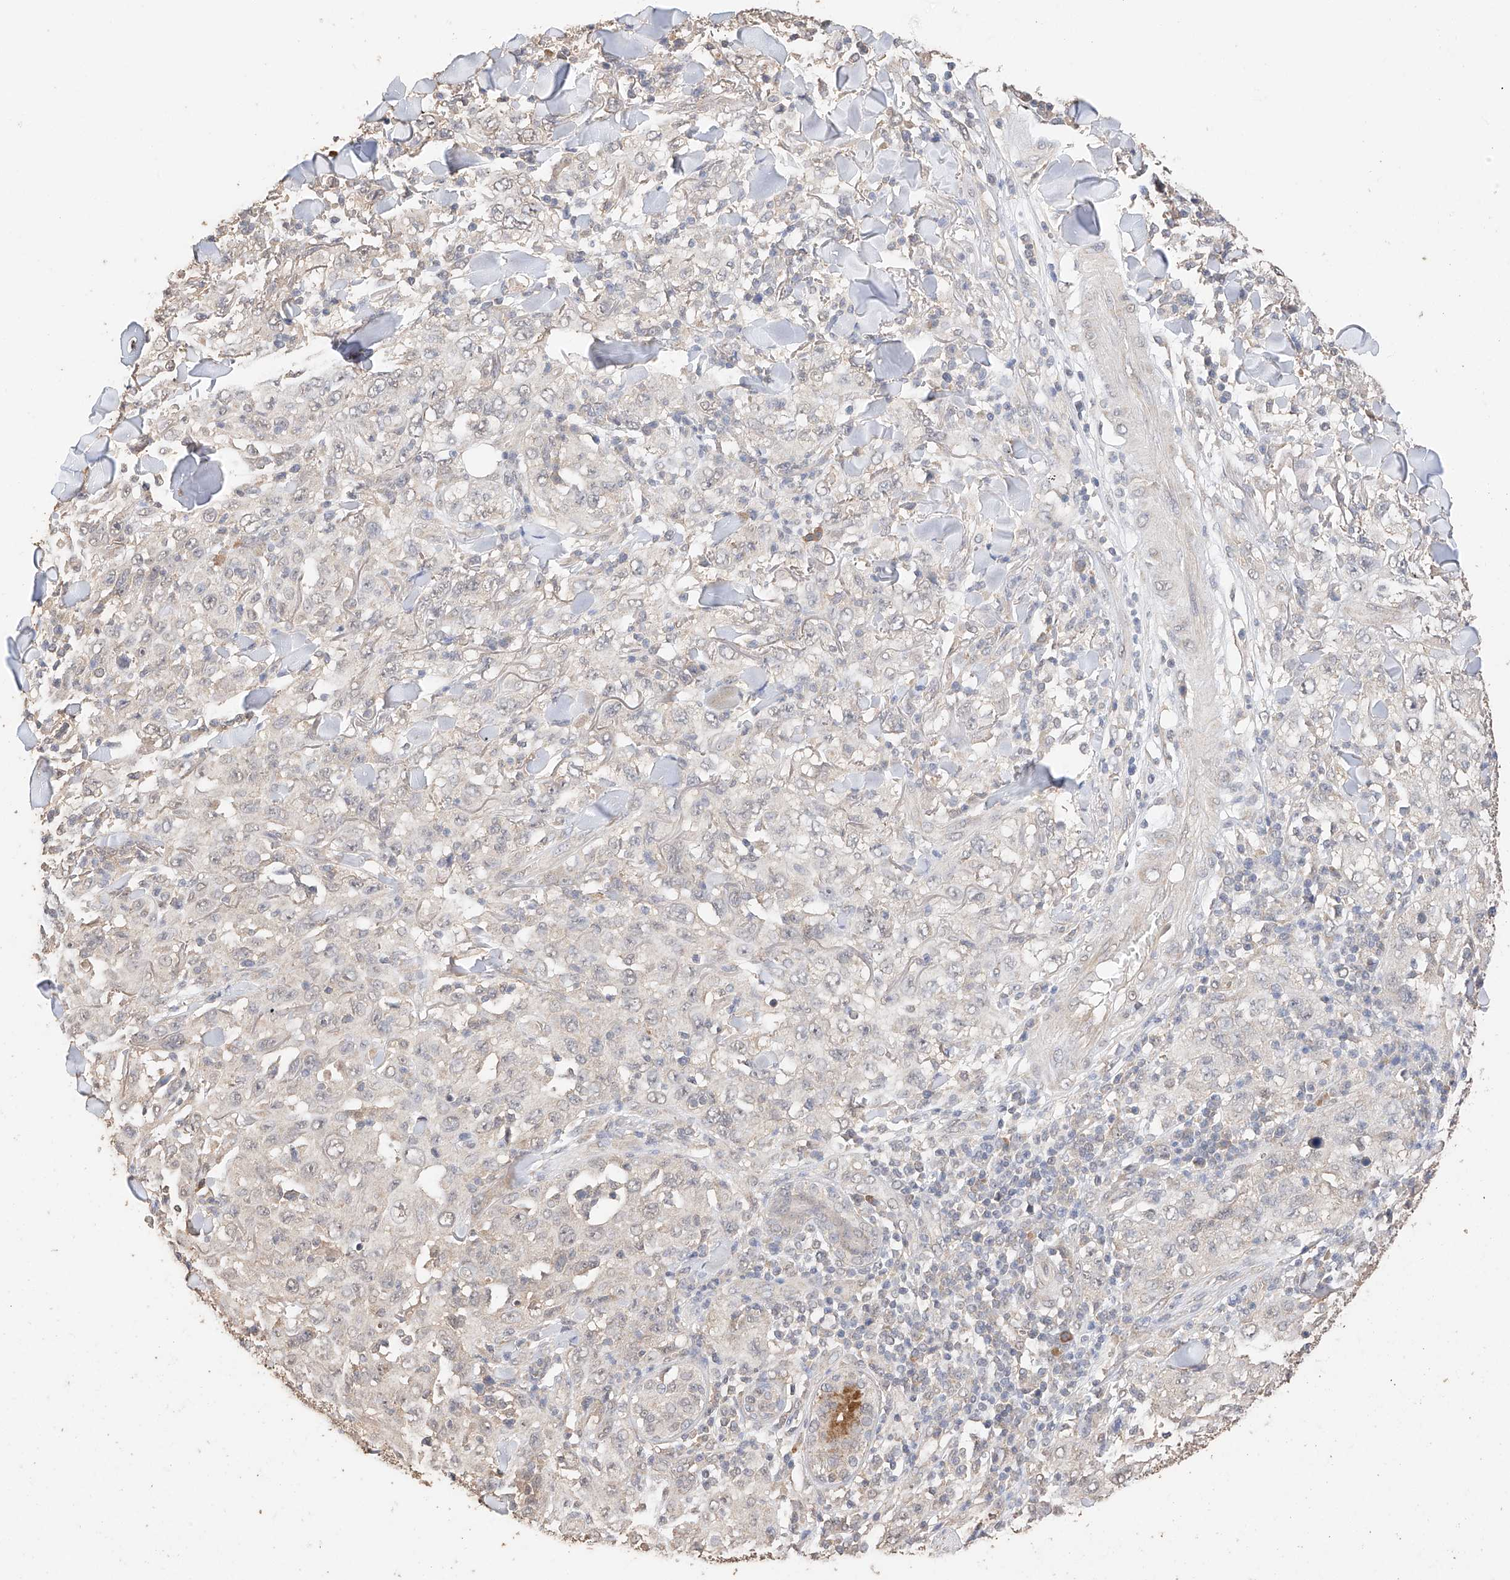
{"staining": {"intensity": "negative", "quantity": "none", "location": "none"}, "tissue": "skin cancer", "cell_type": "Tumor cells", "image_type": "cancer", "snomed": [{"axis": "morphology", "description": "Squamous cell carcinoma, NOS"}, {"axis": "topography", "description": "Skin"}], "caption": "Immunohistochemistry (IHC) of human squamous cell carcinoma (skin) reveals no staining in tumor cells. (DAB (3,3'-diaminobenzidine) IHC visualized using brightfield microscopy, high magnification).", "gene": "IL22RA2", "patient": {"sex": "female", "age": 88}}